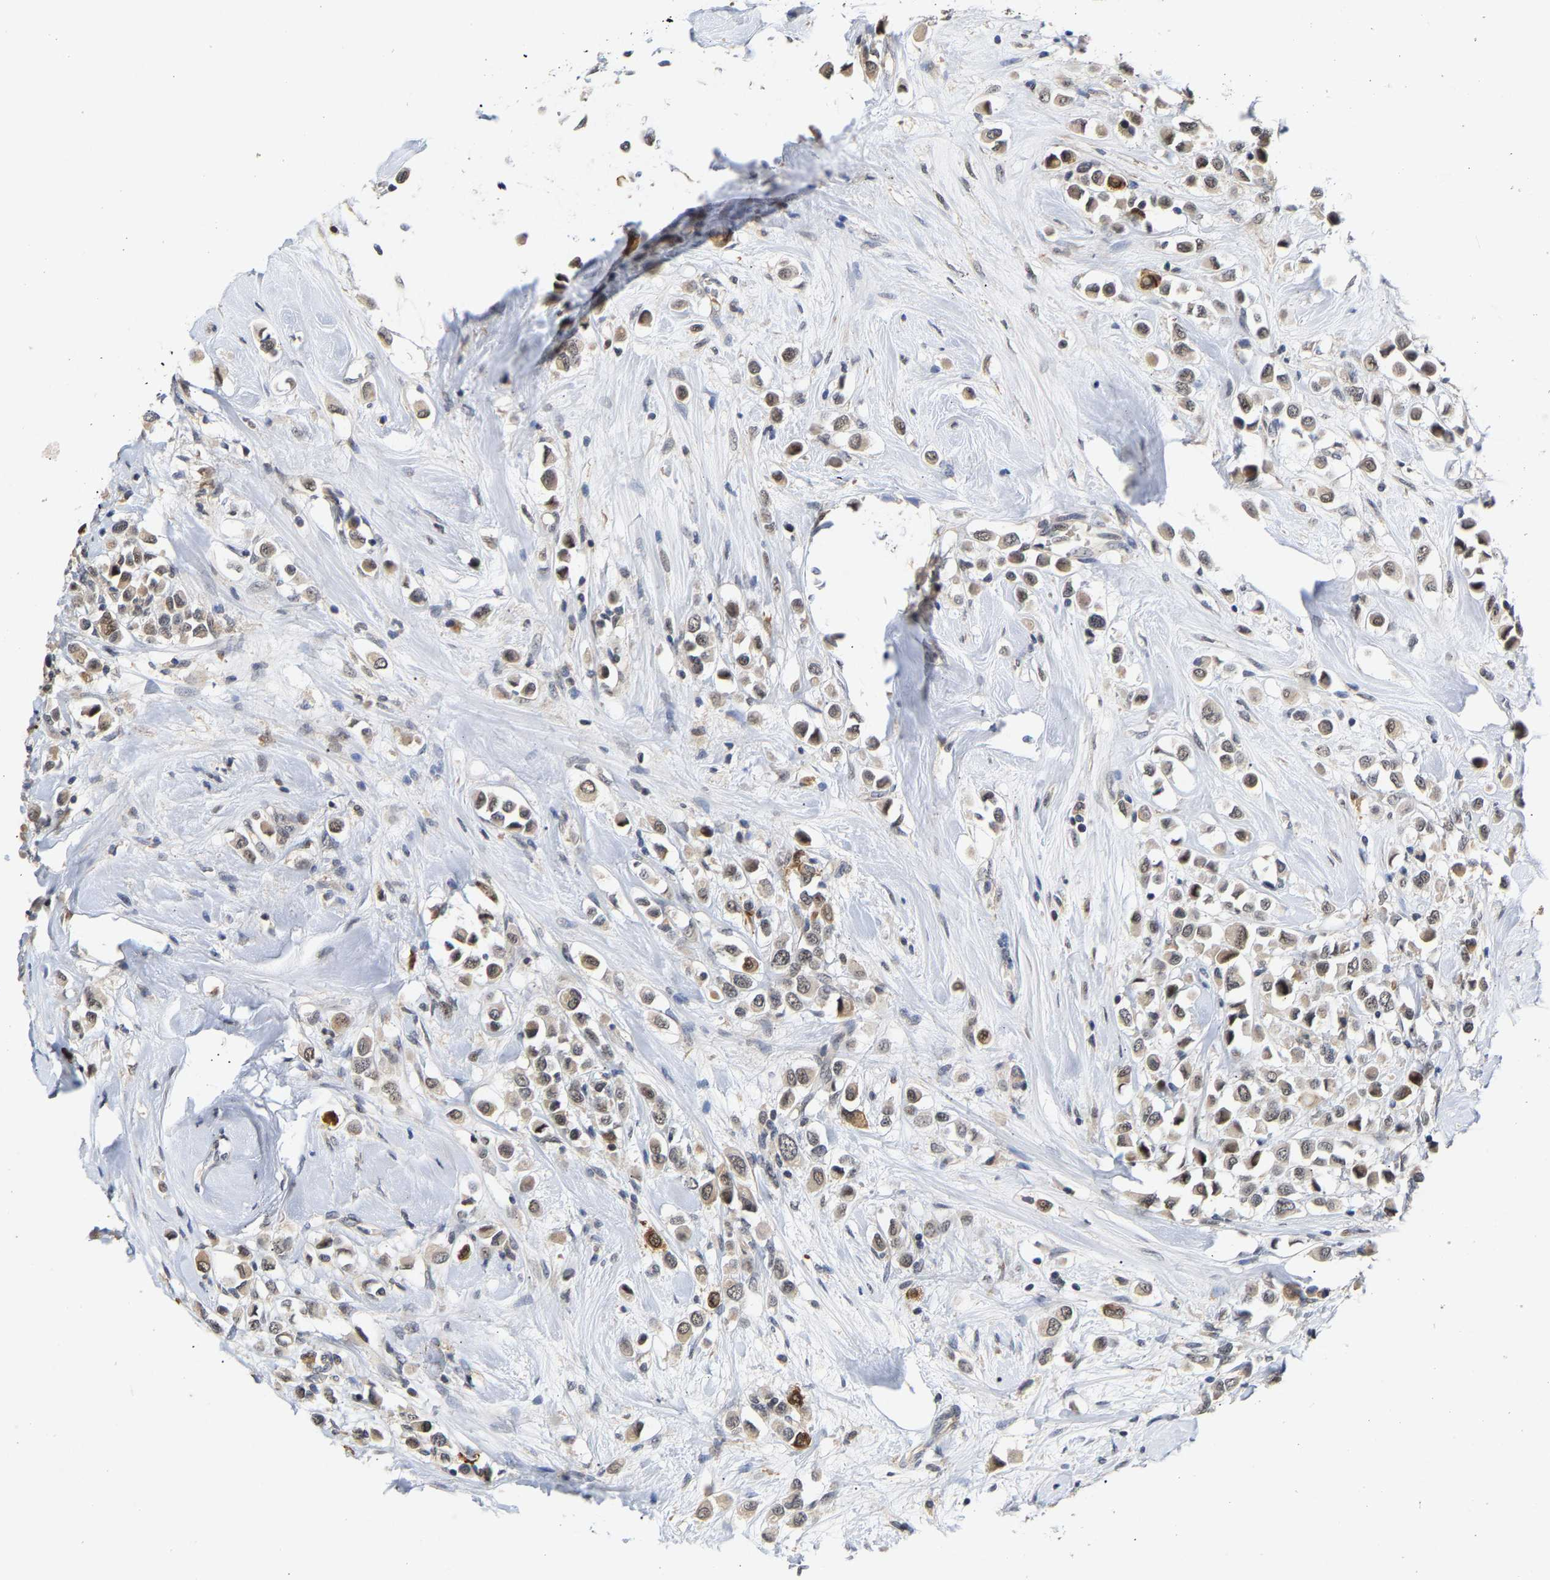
{"staining": {"intensity": "moderate", "quantity": "<25%", "location": "cytoplasmic/membranous,nuclear"}, "tissue": "breast cancer", "cell_type": "Tumor cells", "image_type": "cancer", "snomed": [{"axis": "morphology", "description": "Duct carcinoma"}, {"axis": "topography", "description": "Breast"}], "caption": "Immunohistochemical staining of breast cancer reveals low levels of moderate cytoplasmic/membranous and nuclear protein staining in approximately <25% of tumor cells.", "gene": "TDRD7", "patient": {"sex": "female", "age": 61}}